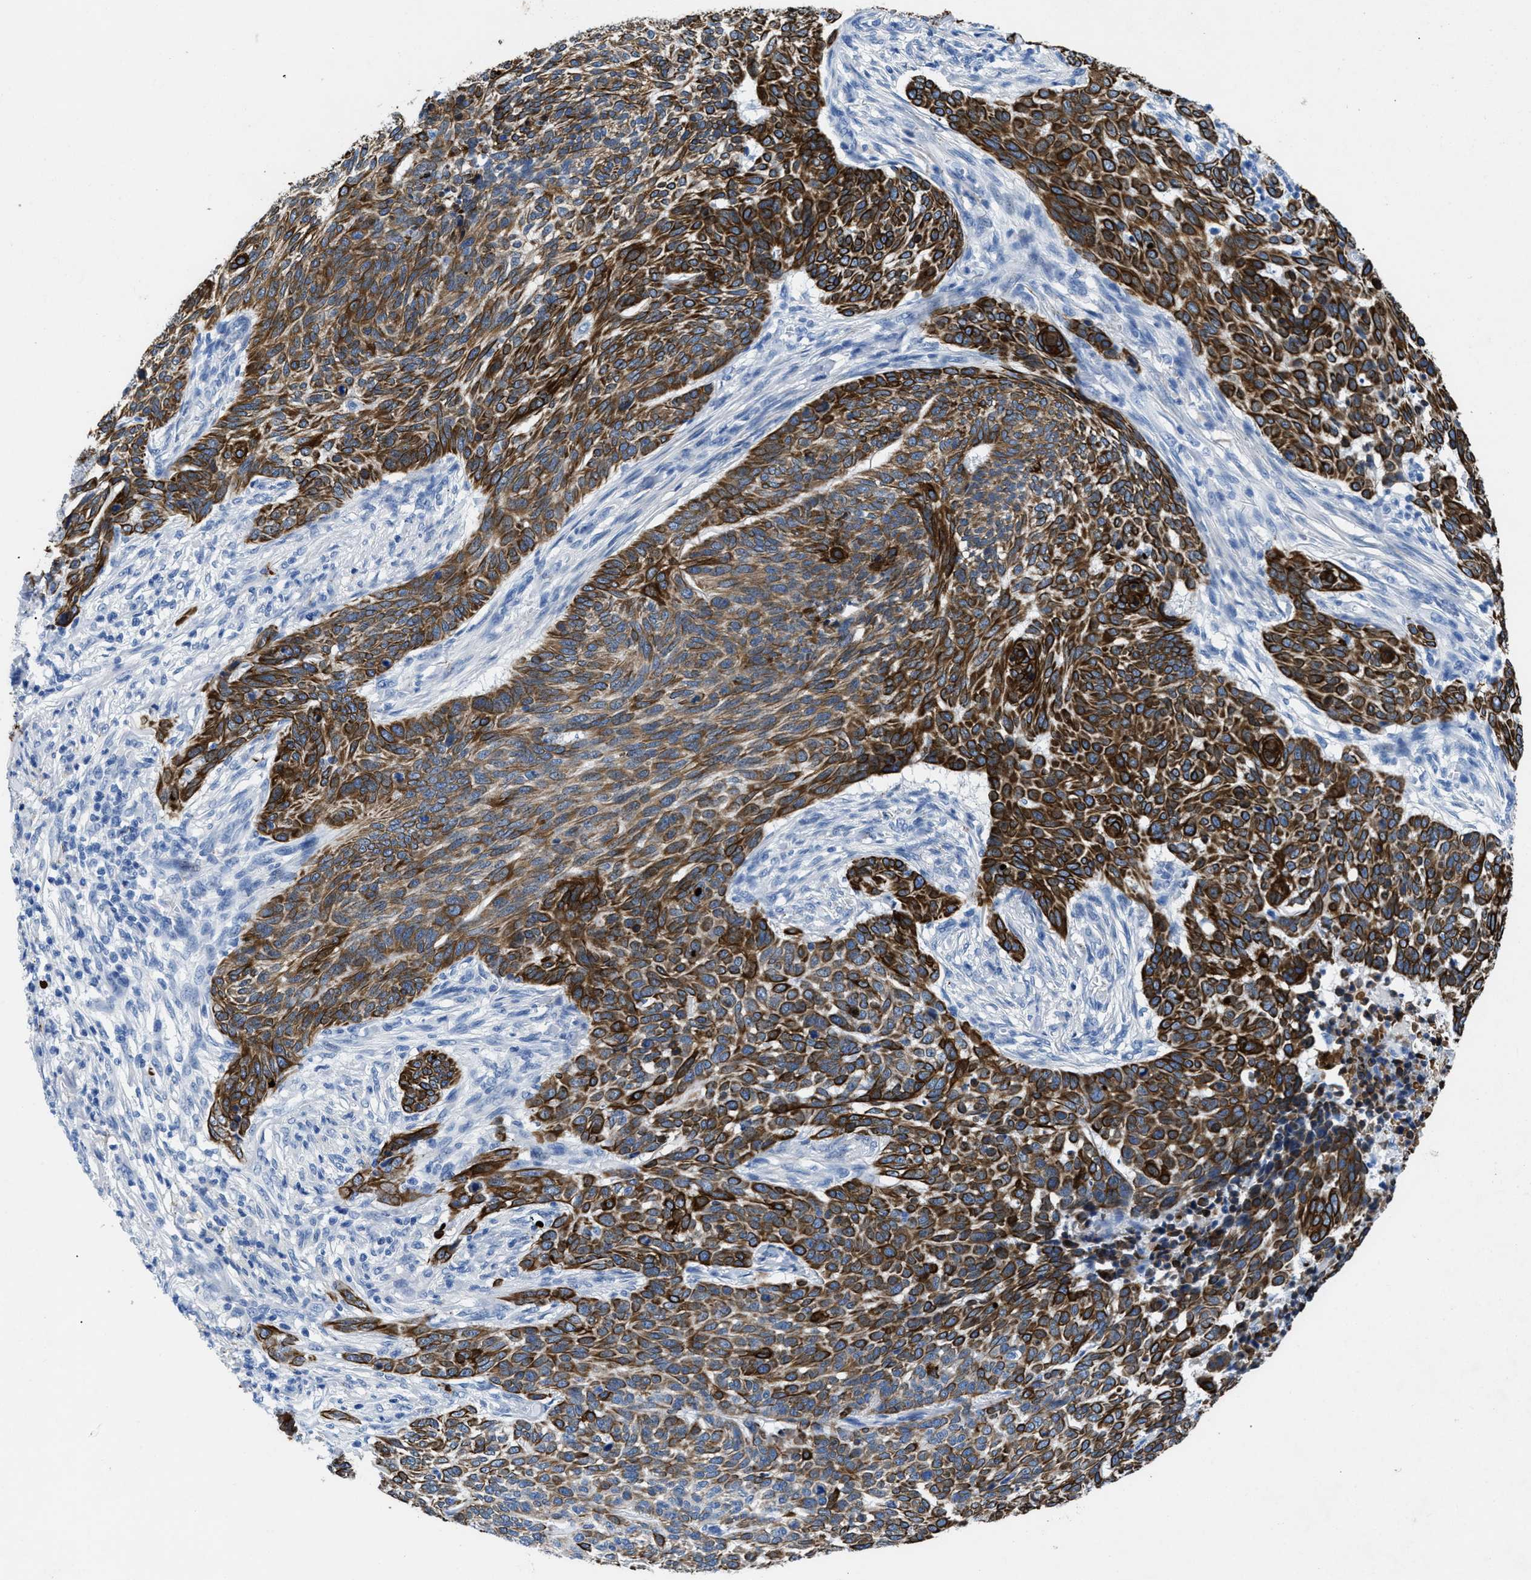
{"staining": {"intensity": "strong", "quantity": "25%-75%", "location": "cytoplasmic/membranous"}, "tissue": "skin cancer", "cell_type": "Tumor cells", "image_type": "cancer", "snomed": [{"axis": "morphology", "description": "Basal cell carcinoma"}, {"axis": "topography", "description": "Skin"}], "caption": "Immunohistochemistry (IHC) of skin cancer exhibits high levels of strong cytoplasmic/membranous staining in about 25%-75% of tumor cells. The staining was performed using DAB (3,3'-diaminobenzidine), with brown indicating positive protein expression. Nuclei are stained blue with hematoxylin.", "gene": "TMEM68", "patient": {"sex": "male", "age": 85}}